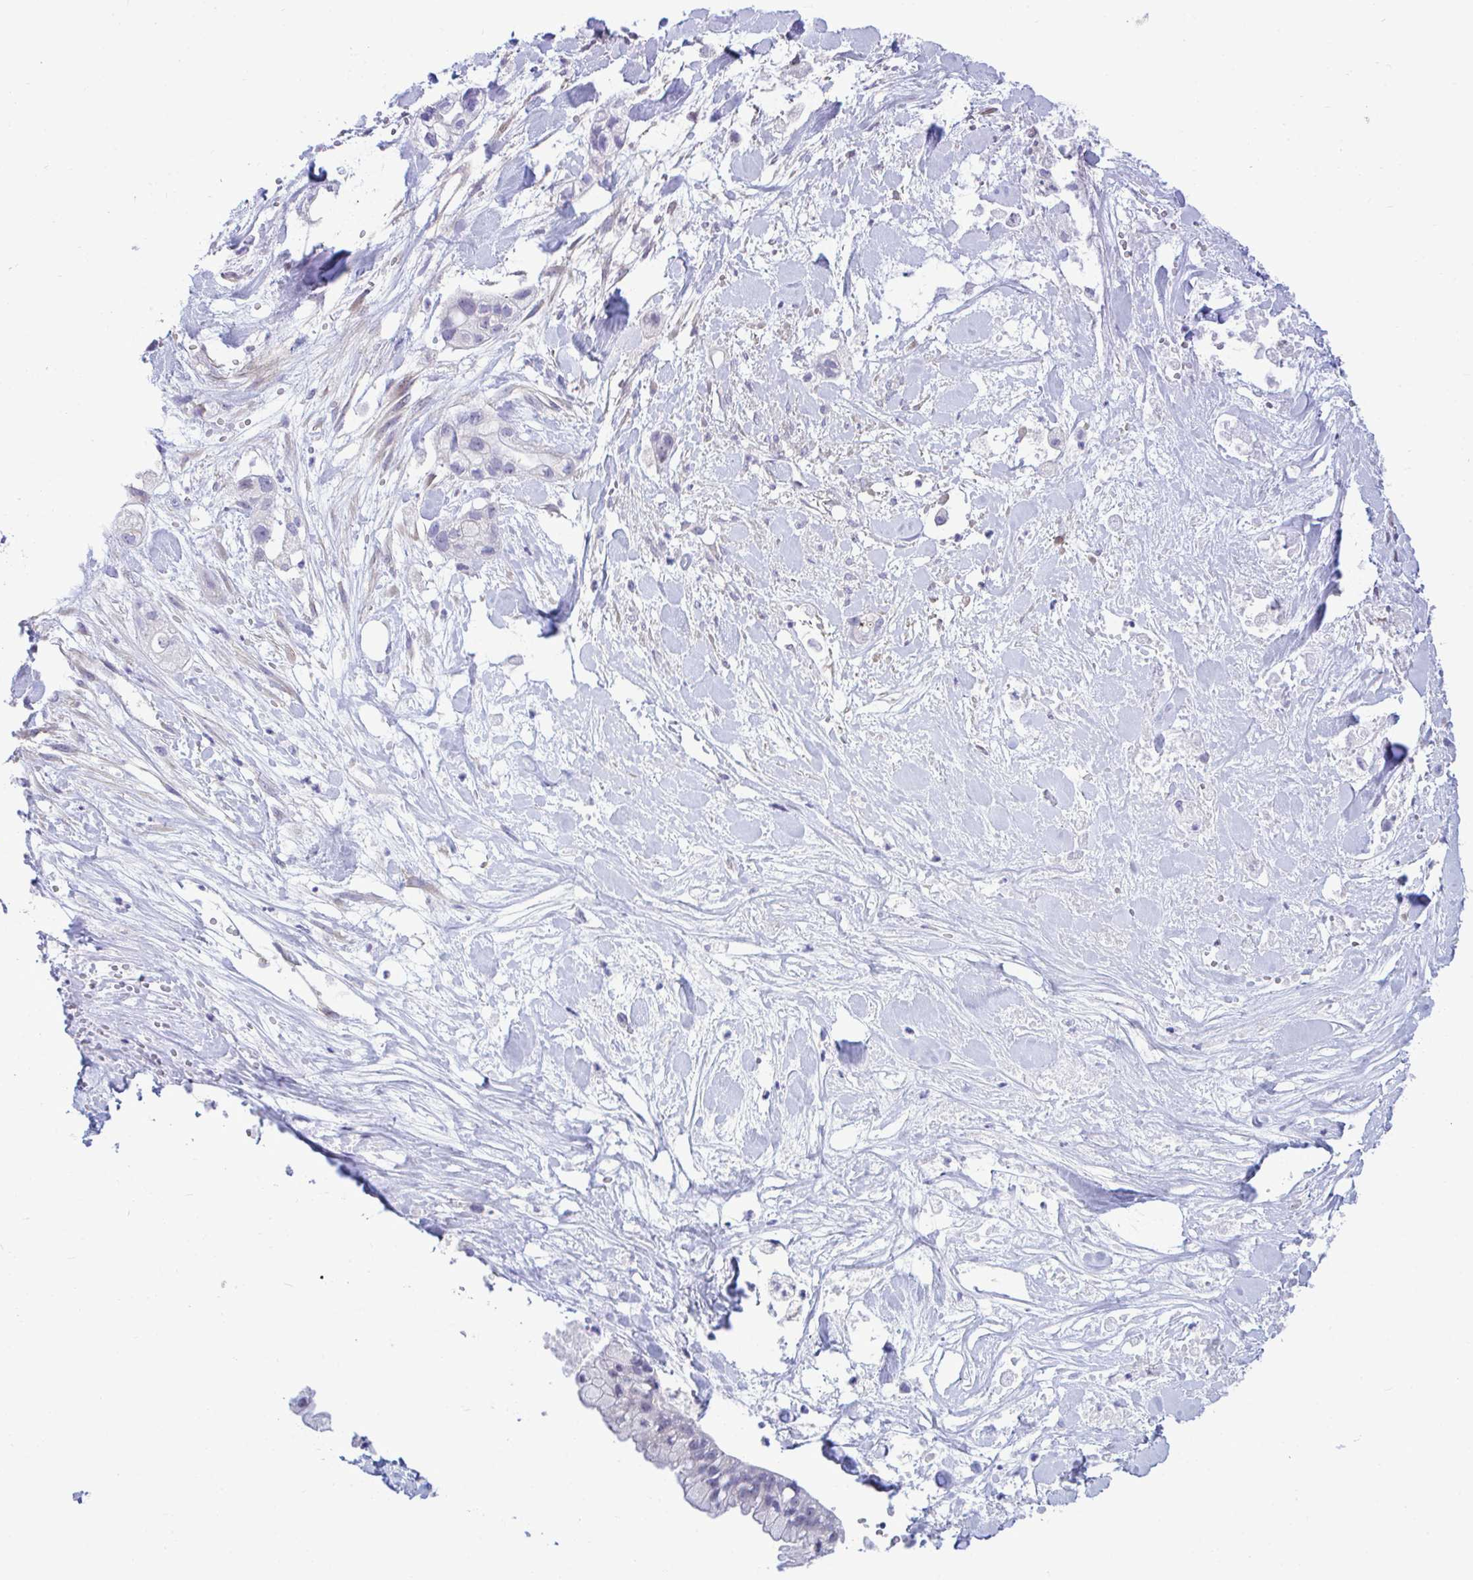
{"staining": {"intensity": "negative", "quantity": "none", "location": "none"}, "tissue": "pancreatic cancer", "cell_type": "Tumor cells", "image_type": "cancer", "snomed": [{"axis": "morphology", "description": "Adenocarcinoma, NOS"}, {"axis": "topography", "description": "Pancreas"}], "caption": "Immunohistochemistry micrograph of adenocarcinoma (pancreatic) stained for a protein (brown), which exhibits no expression in tumor cells.", "gene": "SLC25A51", "patient": {"sex": "male", "age": 44}}